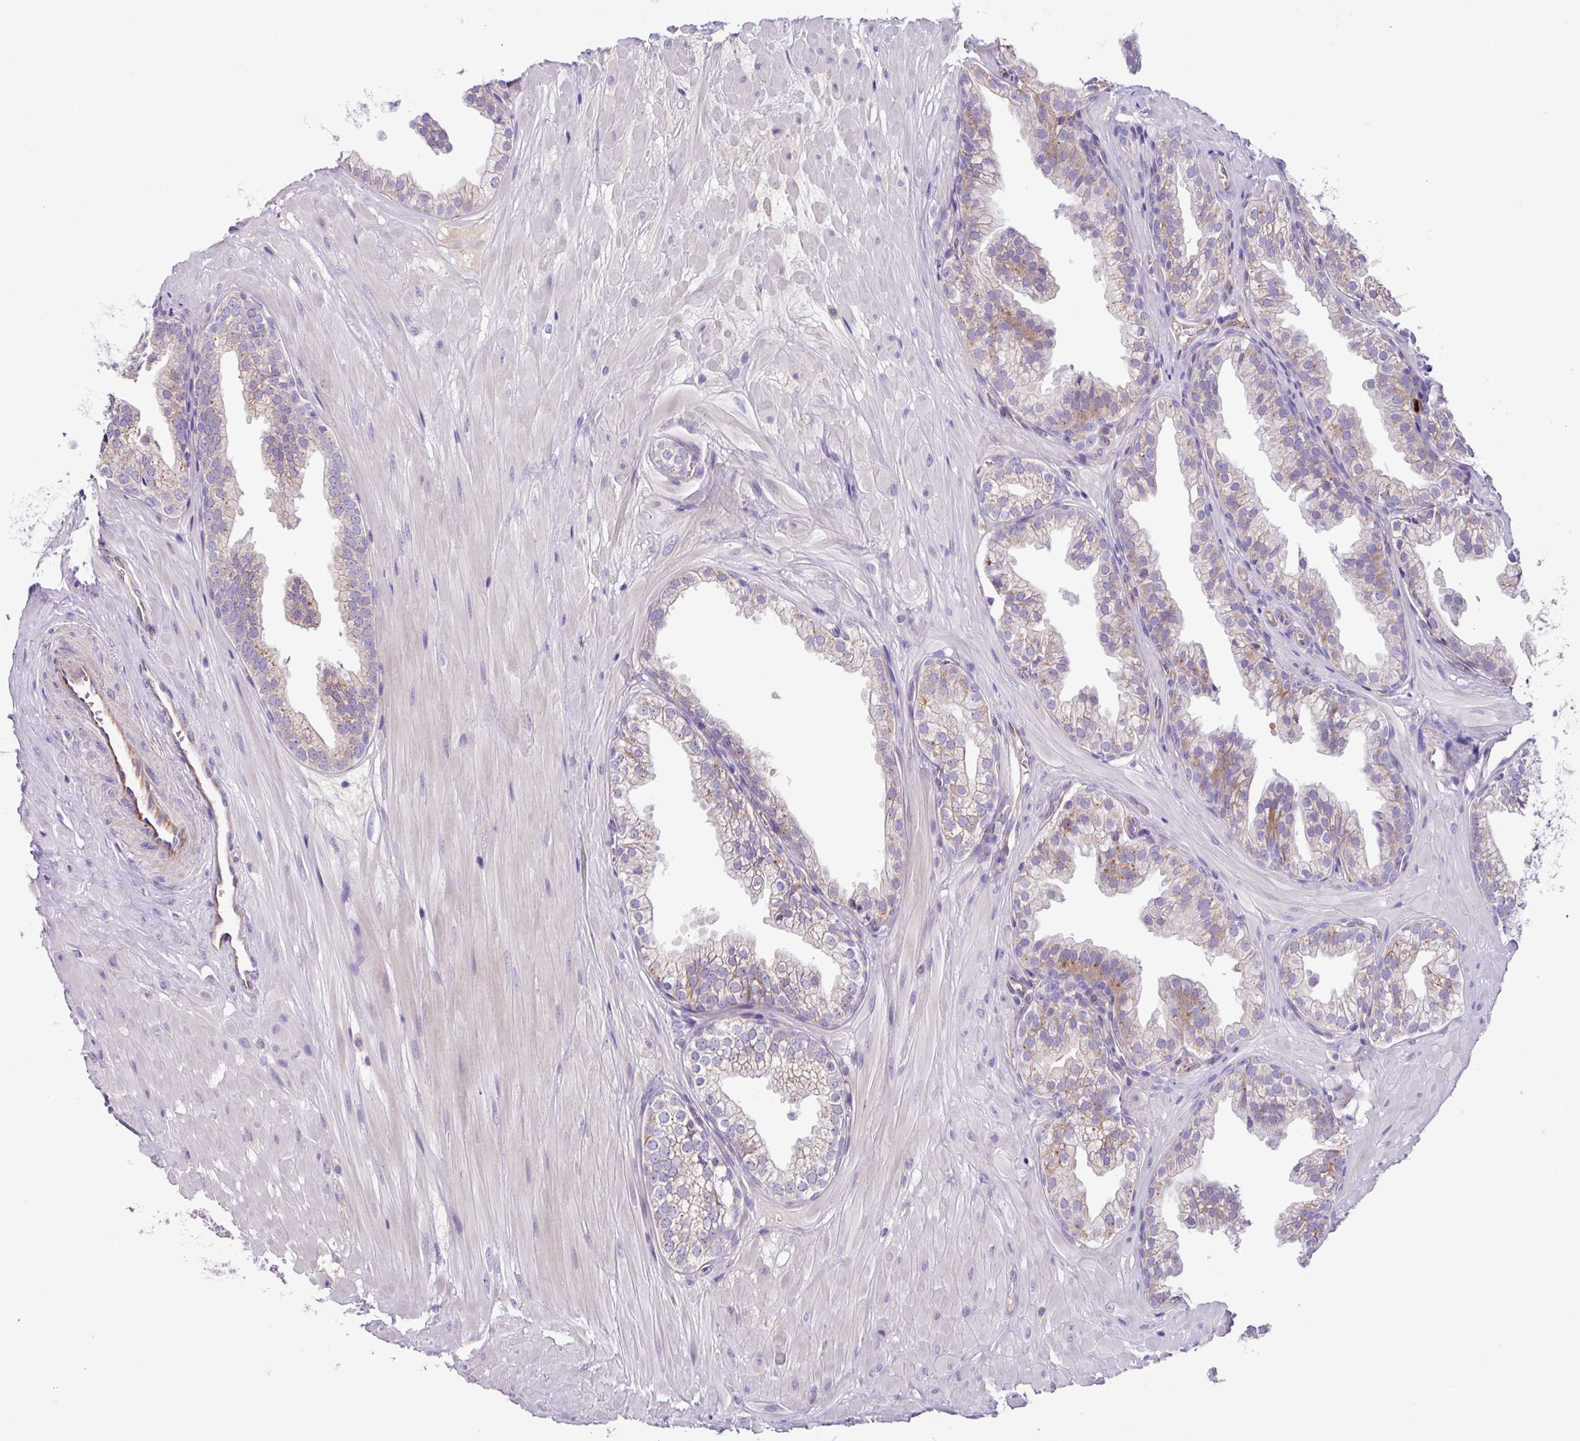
{"staining": {"intensity": "strong", "quantity": "25%-75%", "location": "cytoplasmic/membranous"}, "tissue": "prostate", "cell_type": "Glandular cells", "image_type": "normal", "snomed": [{"axis": "morphology", "description": "Normal tissue, NOS"}, {"axis": "topography", "description": "Prostate"}, {"axis": "topography", "description": "Peripheral nerve tissue"}], "caption": "A brown stain labels strong cytoplasmic/membranous positivity of a protein in glandular cells of normal prostate. The staining was performed using DAB to visualize the protein expression in brown, while the nuclei were stained in blue with hematoxylin (Magnification: 20x).", "gene": "MRM2", "patient": {"sex": "male", "age": 55}}